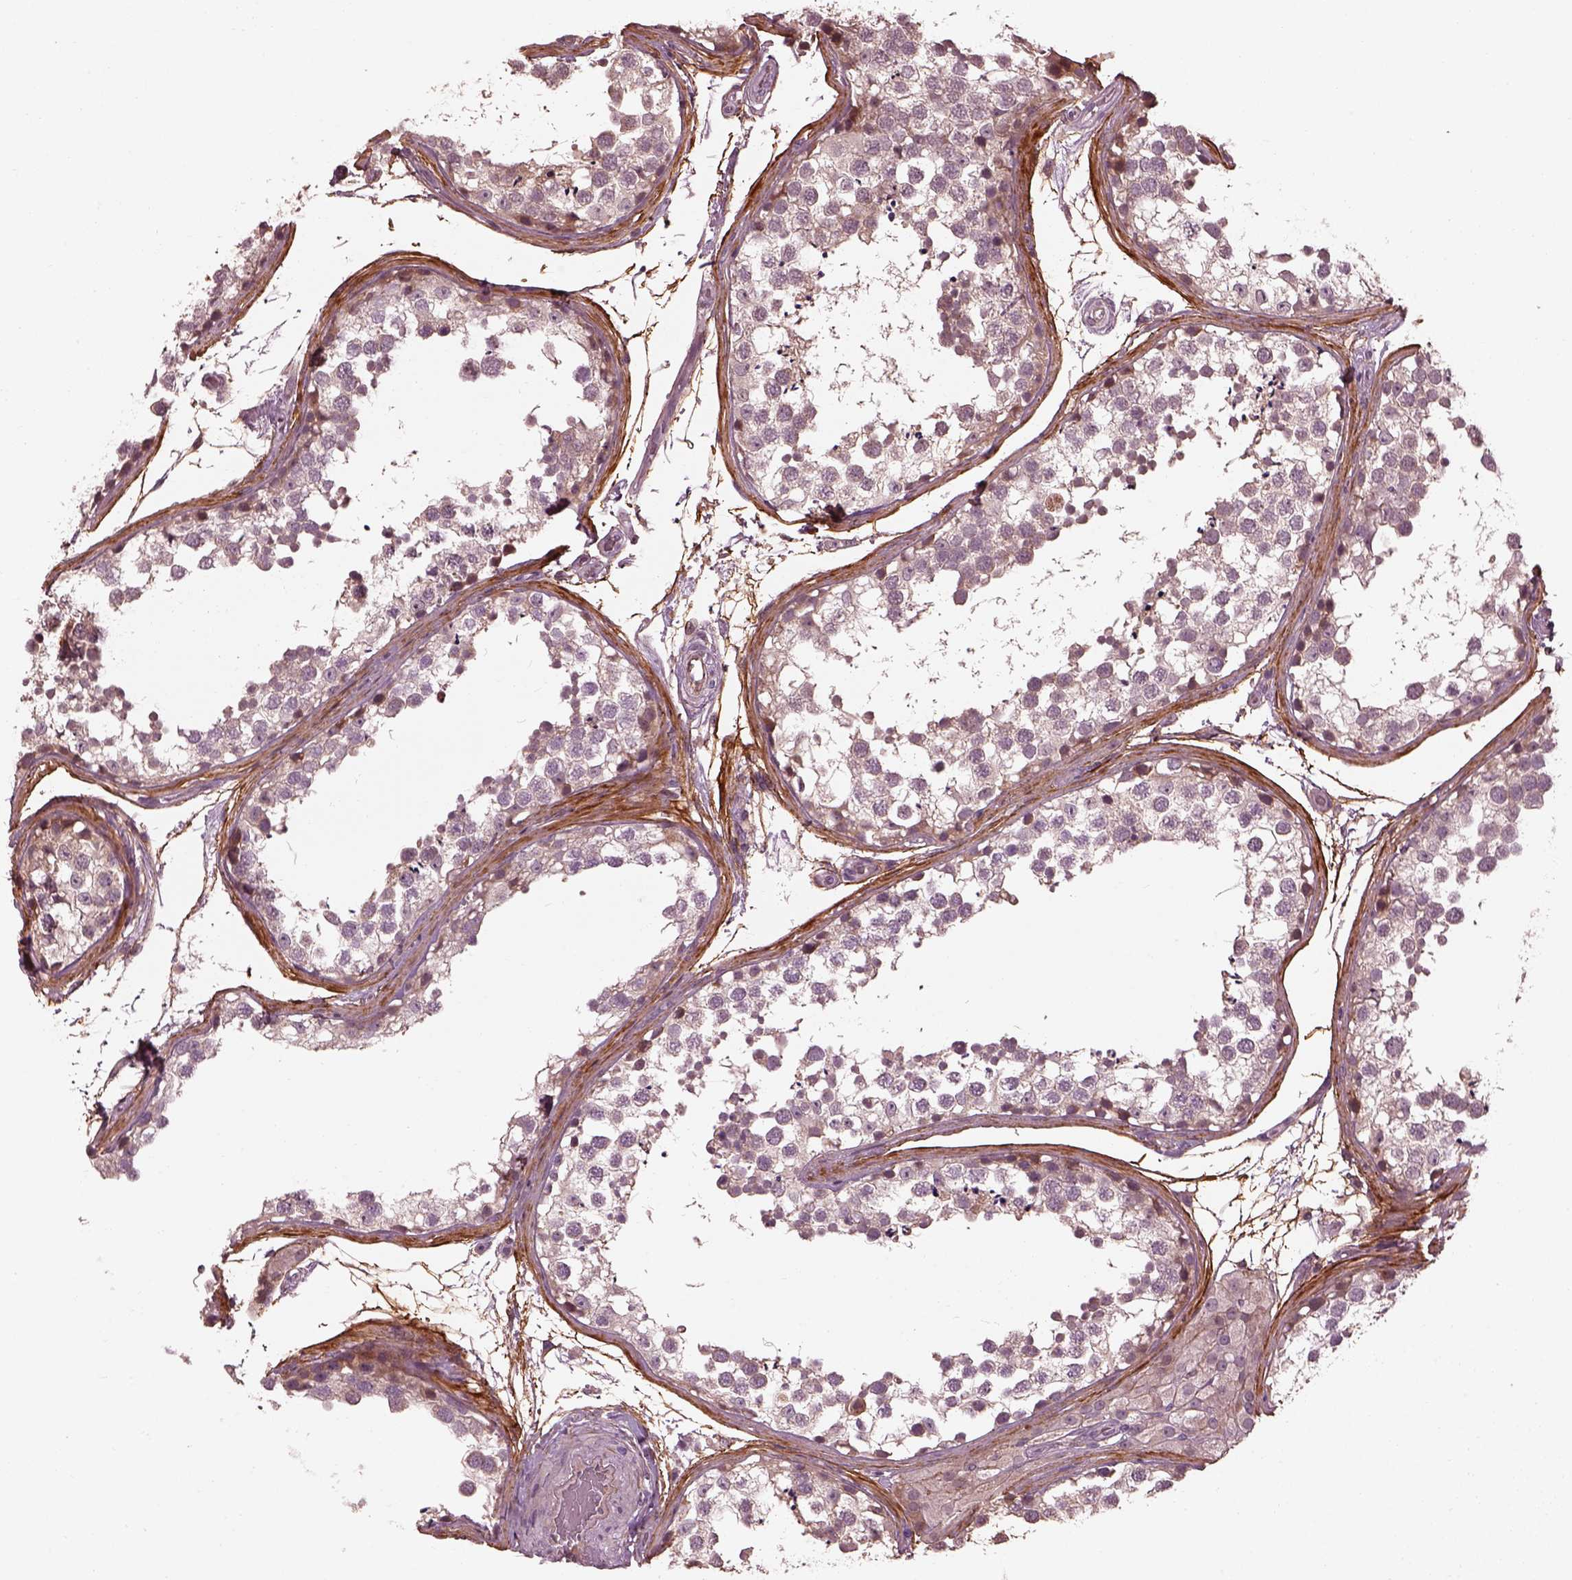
{"staining": {"intensity": "weak", "quantity": "<25%", "location": "cytoplasmic/membranous"}, "tissue": "testis", "cell_type": "Cells in seminiferous ducts", "image_type": "normal", "snomed": [{"axis": "morphology", "description": "Normal tissue, NOS"}, {"axis": "morphology", "description": "Seminoma, NOS"}, {"axis": "topography", "description": "Testis"}], "caption": "Immunohistochemistry of unremarkable testis exhibits no expression in cells in seminiferous ducts. The staining is performed using DAB (3,3'-diaminobenzidine) brown chromogen with nuclei counter-stained in using hematoxylin.", "gene": "EFEMP1", "patient": {"sex": "male", "age": 65}}